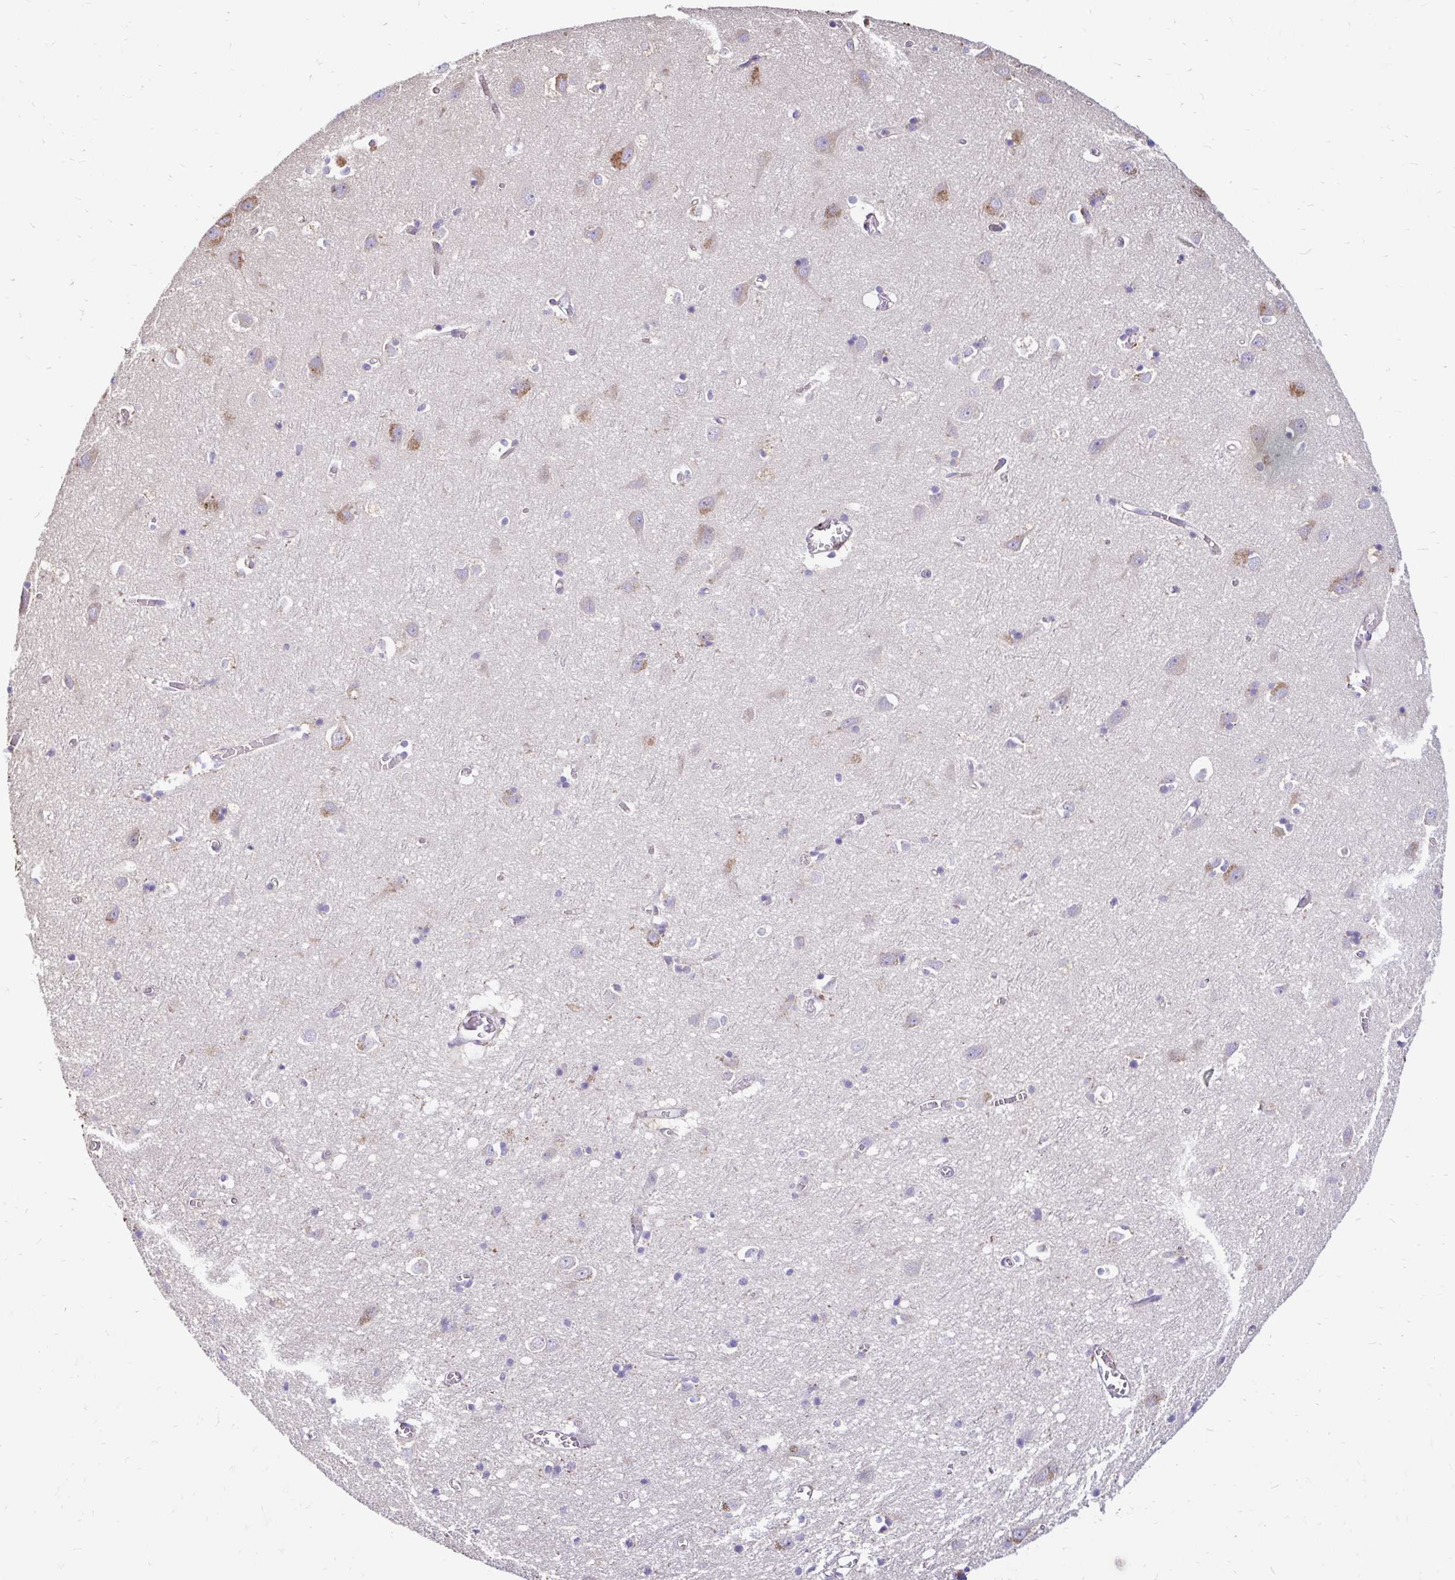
{"staining": {"intensity": "negative", "quantity": "none", "location": "none"}, "tissue": "cerebral cortex", "cell_type": "Endothelial cells", "image_type": "normal", "snomed": [{"axis": "morphology", "description": "Normal tissue, NOS"}, {"axis": "topography", "description": "Cerebral cortex"}], "caption": "This is a micrograph of immunohistochemistry (IHC) staining of benign cerebral cortex, which shows no positivity in endothelial cells.", "gene": "FUCA1", "patient": {"sex": "male", "age": 70}}